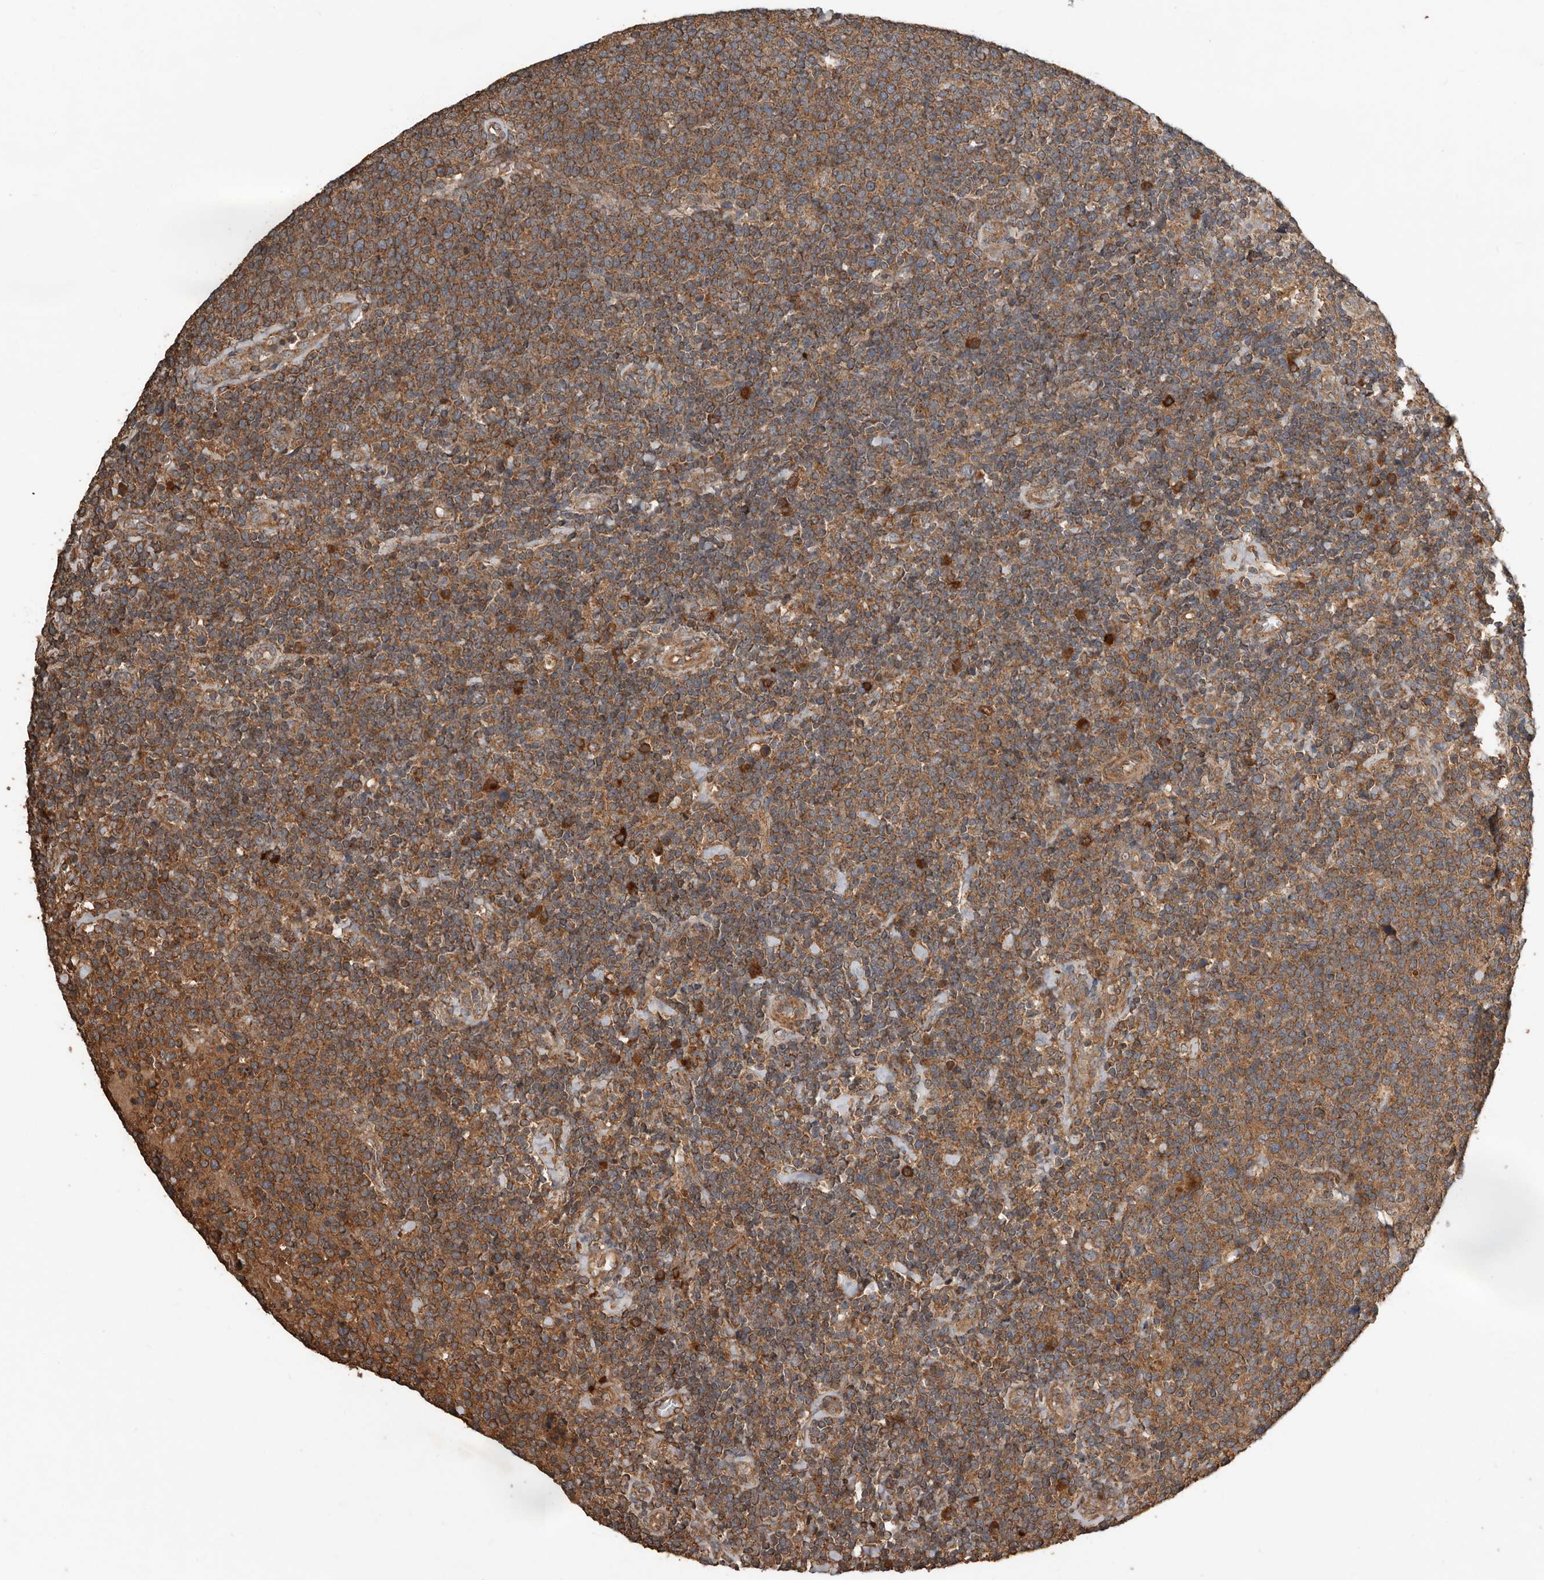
{"staining": {"intensity": "moderate", "quantity": ">75%", "location": "cytoplasmic/membranous"}, "tissue": "lymphoma", "cell_type": "Tumor cells", "image_type": "cancer", "snomed": [{"axis": "morphology", "description": "Malignant lymphoma, non-Hodgkin's type, High grade"}, {"axis": "topography", "description": "Lymph node"}], "caption": "Immunohistochemistry (IHC) (DAB) staining of human high-grade malignant lymphoma, non-Hodgkin's type demonstrates moderate cytoplasmic/membranous protein expression in approximately >75% of tumor cells.", "gene": "RNF207", "patient": {"sex": "male", "age": 61}}